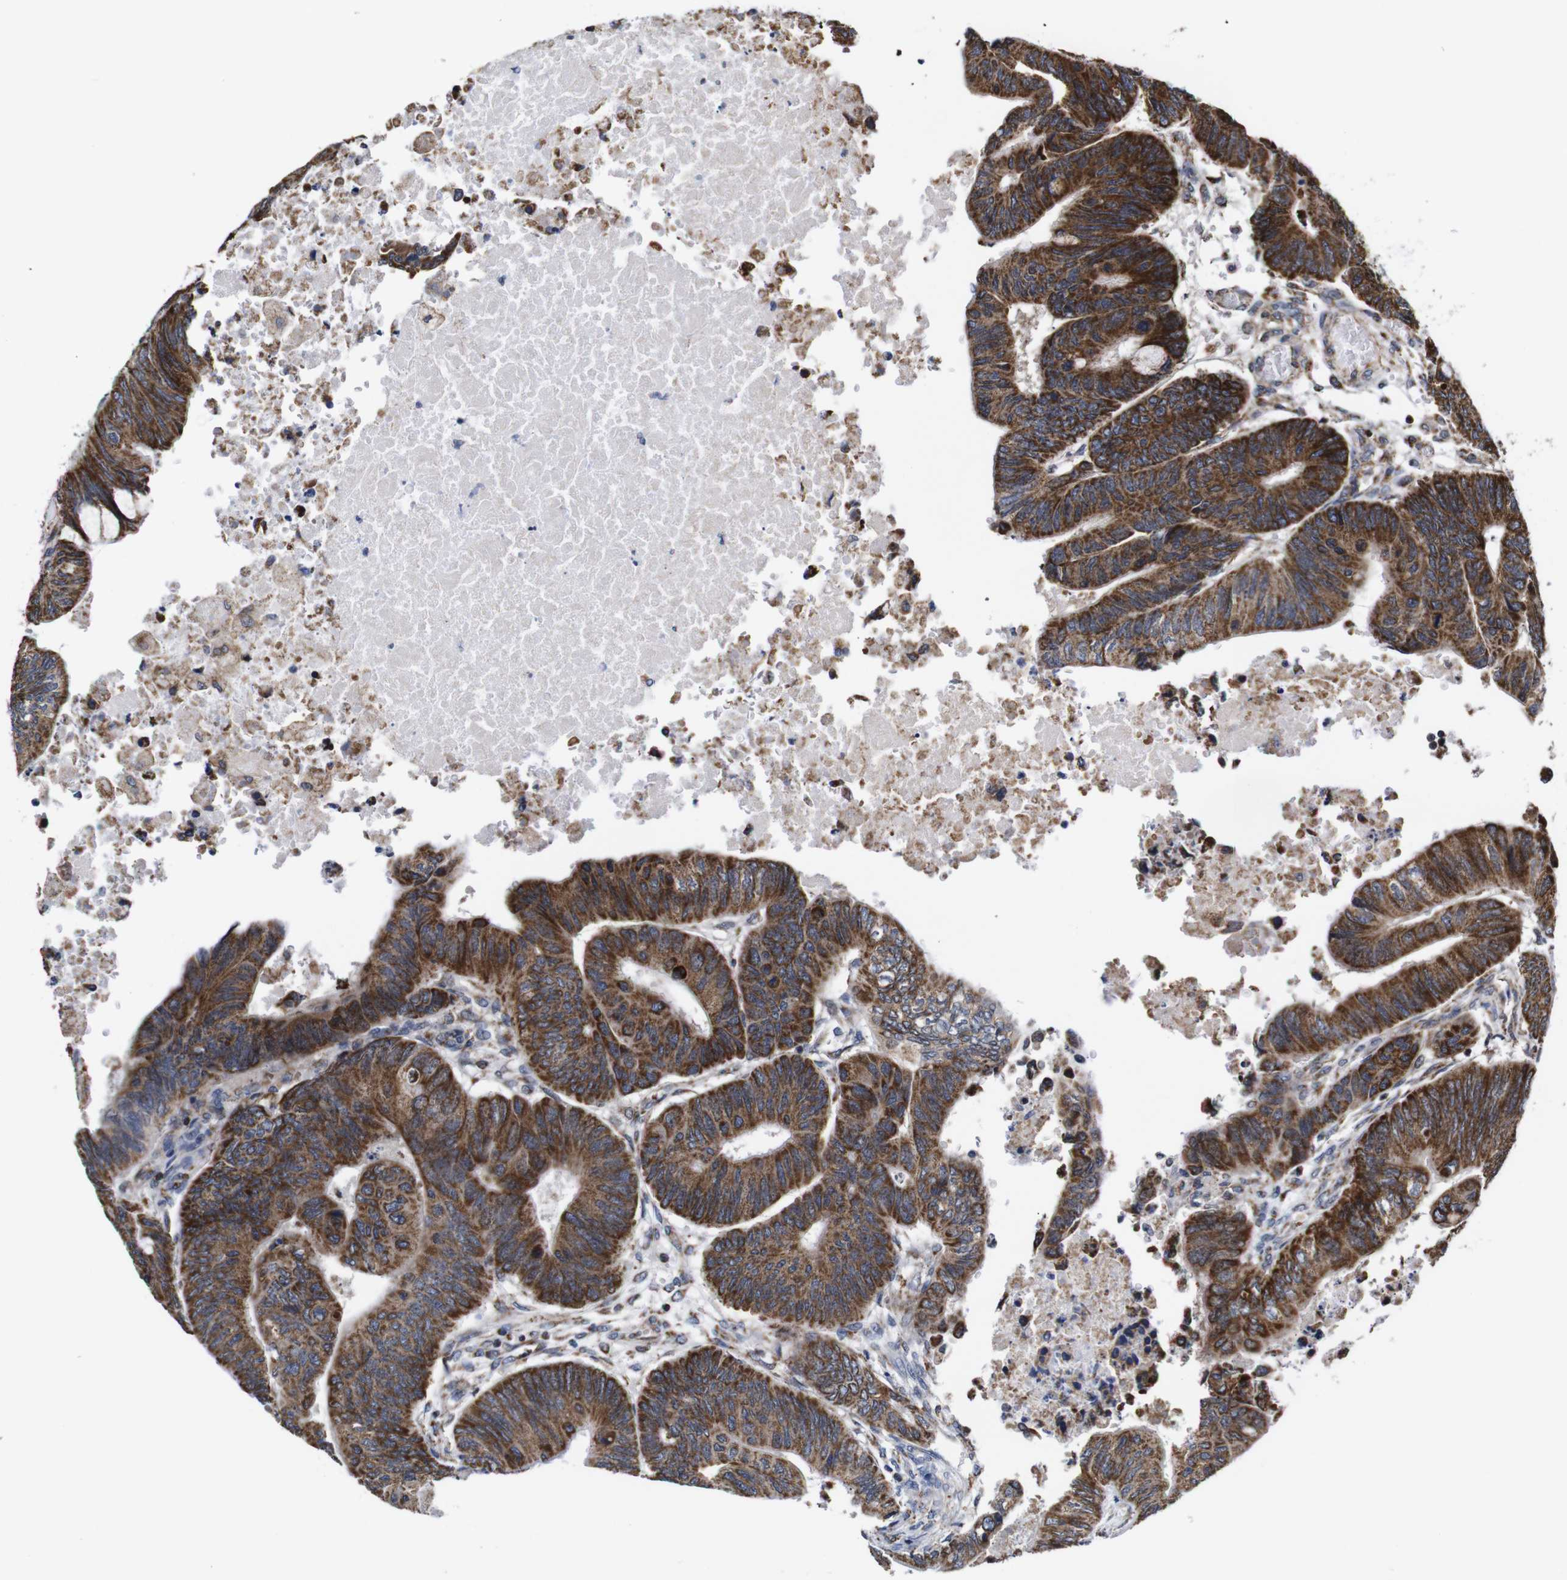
{"staining": {"intensity": "strong", "quantity": ">75%", "location": "cytoplasmic/membranous"}, "tissue": "colorectal cancer", "cell_type": "Tumor cells", "image_type": "cancer", "snomed": [{"axis": "morphology", "description": "Normal tissue, NOS"}, {"axis": "morphology", "description": "Adenocarcinoma, NOS"}, {"axis": "topography", "description": "Rectum"}, {"axis": "topography", "description": "Peripheral nerve tissue"}], "caption": "Immunohistochemistry histopathology image of neoplastic tissue: colorectal cancer (adenocarcinoma) stained using immunohistochemistry displays high levels of strong protein expression localized specifically in the cytoplasmic/membranous of tumor cells, appearing as a cytoplasmic/membranous brown color.", "gene": "C17orf80", "patient": {"sex": "male", "age": 92}}